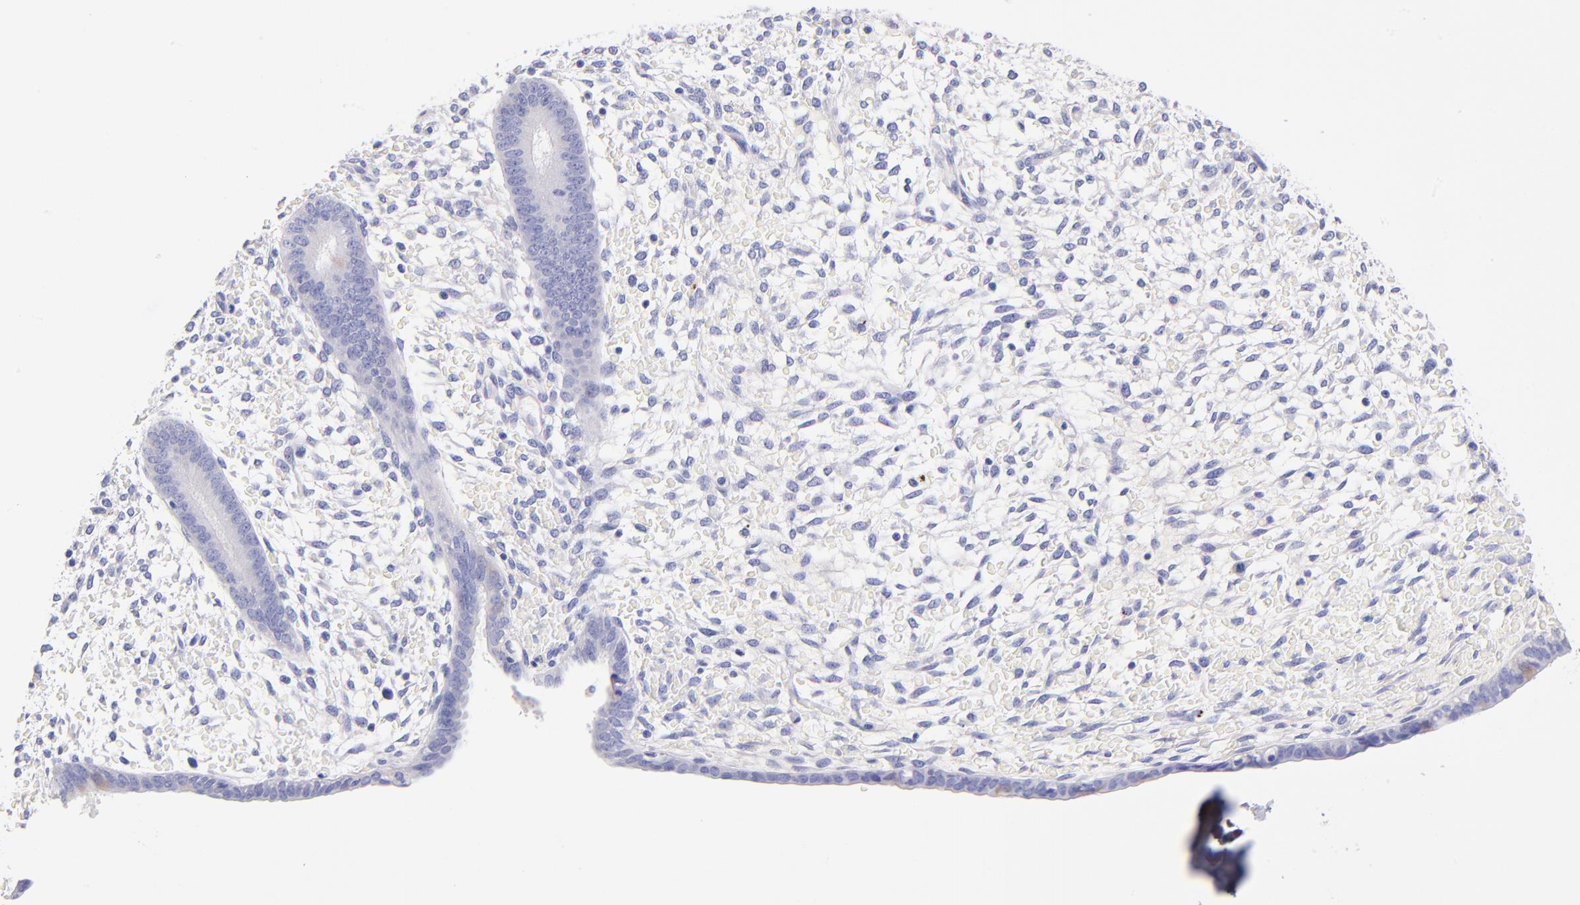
{"staining": {"intensity": "negative", "quantity": "none", "location": "none"}, "tissue": "endometrium", "cell_type": "Cells in endometrial stroma", "image_type": "normal", "snomed": [{"axis": "morphology", "description": "Normal tissue, NOS"}, {"axis": "topography", "description": "Endometrium"}], "caption": "DAB immunohistochemical staining of normal human endometrium reveals no significant staining in cells in endometrial stroma. (Stains: DAB (3,3'-diaminobenzidine) IHC with hematoxylin counter stain, Microscopy: brightfield microscopy at high magnification).", "gene": "RAB3B", "patient": {"sex": "female", "age": 42}}